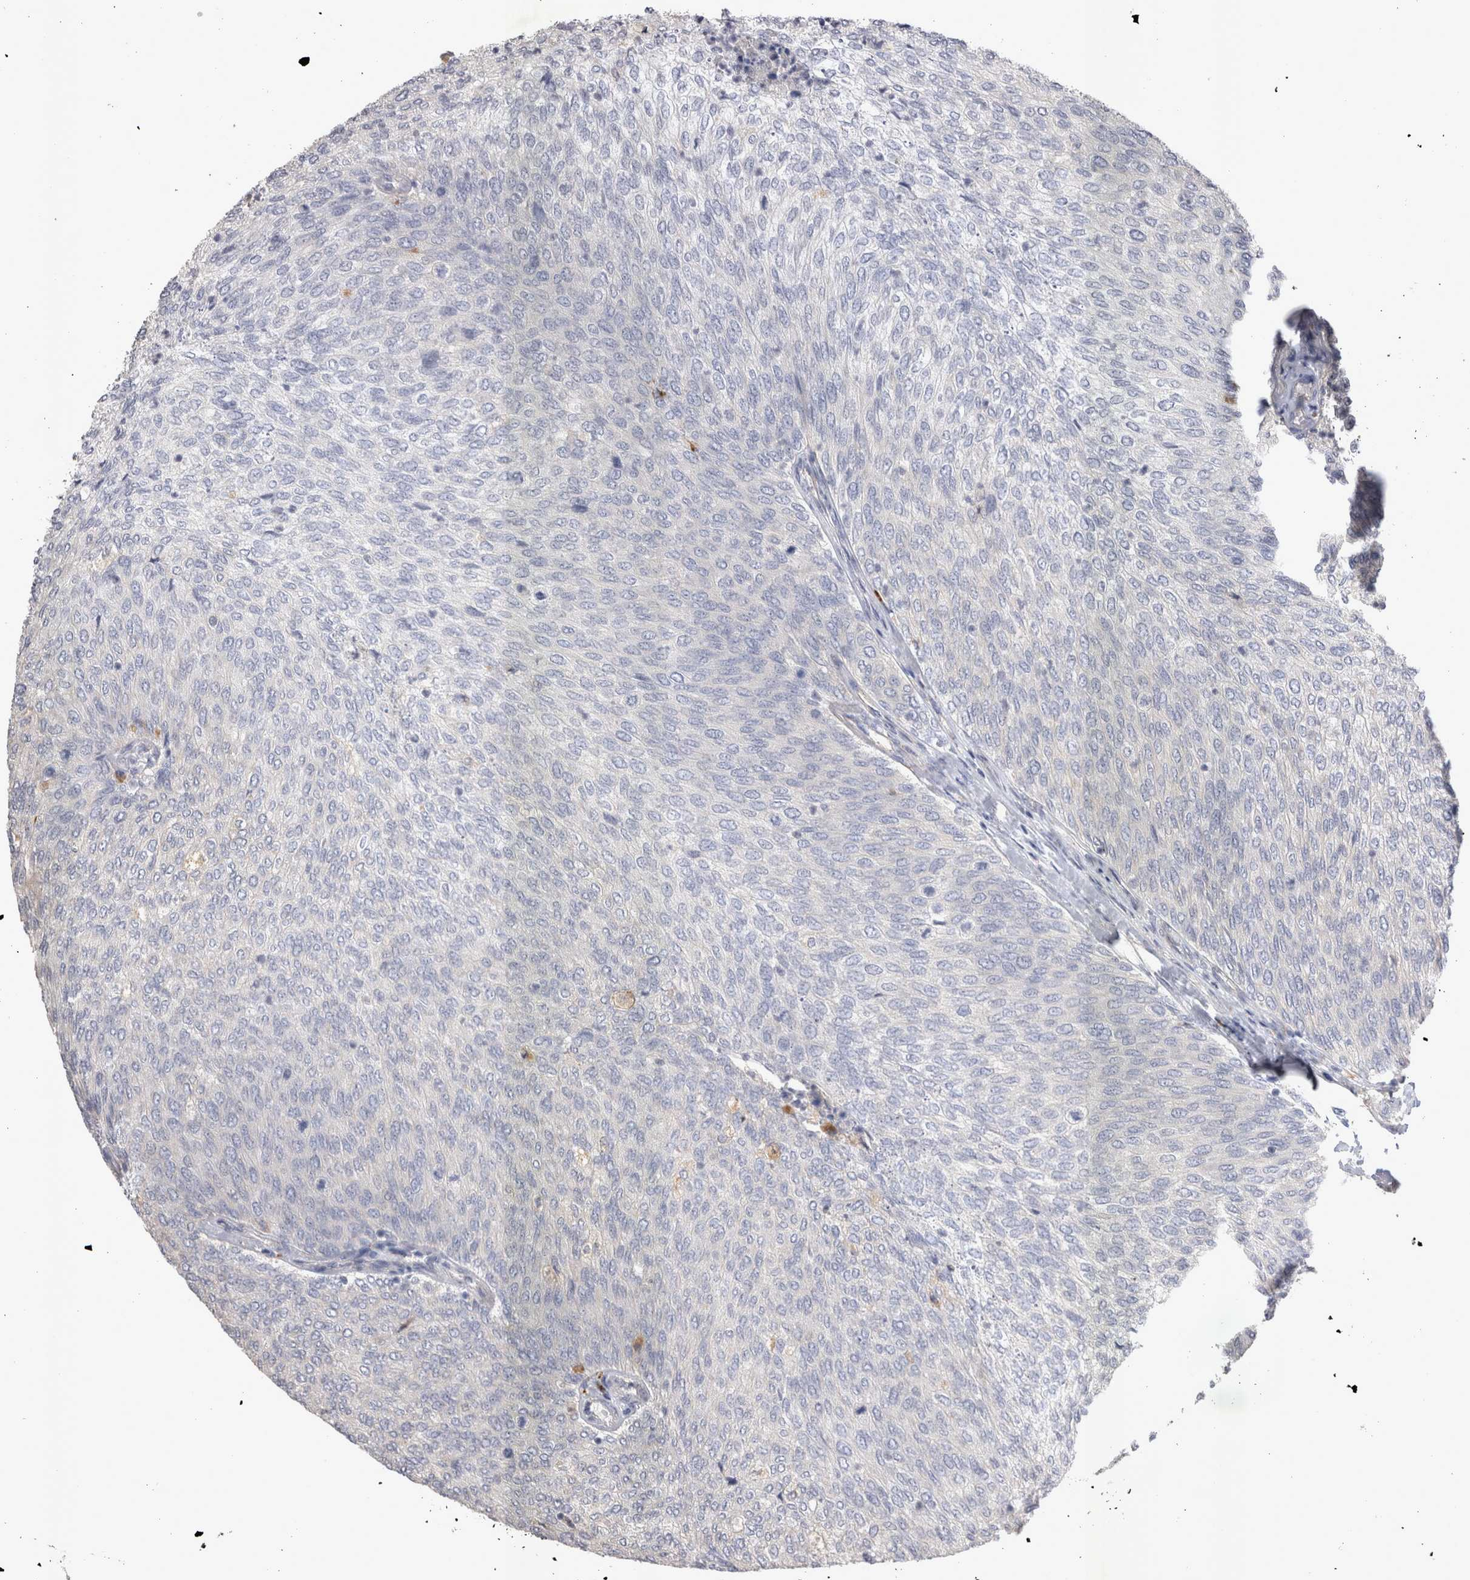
{"staining": {"intensity": "negative", "quantity": "none", "location": "none"}, "tissue": "urothelial cancer", "cell_type": "Tumor cells", "image_type": "cancer", "snomed": [{"axis": "morphology", "description": "Urothelial carcinoma, Low grade"}, {"axis": "topography", "description": "Urinary bladder"}], "caption": "Tumor cells show no significant expression in urothelial cancer. Brightfield microscopy of immunohistochemistry (IHC) stained with DAB (brown) and hematoxylin (blue), captured at high magnification.", "gene": "CTBS", "patient": {"sex": "female", "age": 79}}